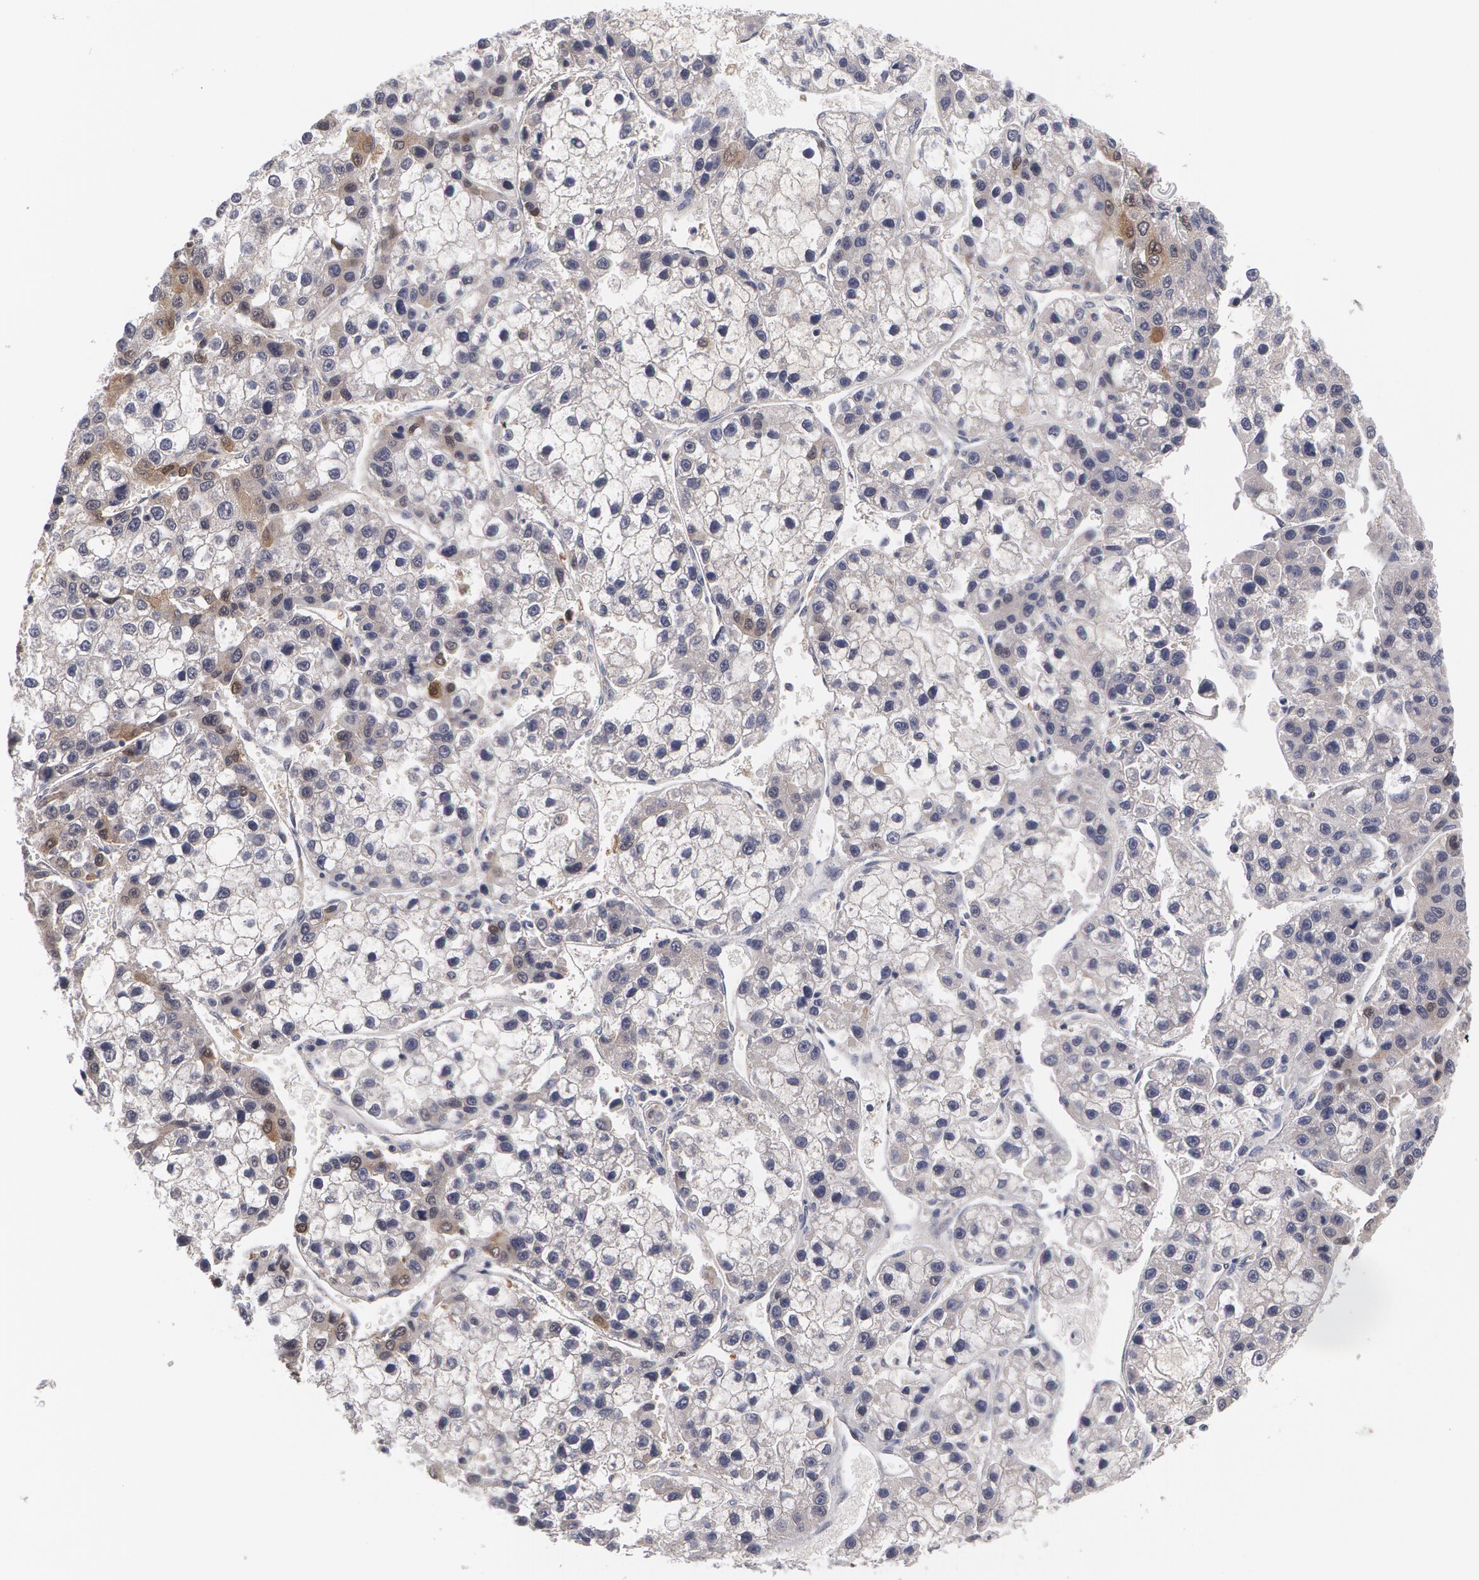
{"staining": {"intensity": "moderate", "quantity": "<25%", "location": "cytoplasmic/membranous"}, "tissue": "liver cancer", "cell_type": "Tumor cells", "image_type": "cancer", "snomed": [{"axis": "morphology", "description": "Carcinoma, Hepatocellular, NOS"}, {"axis": "topography", "description": "Liver"}], "caption": "A high-resolution micrograph shows immunohistochemistry (IHC) staining of liver hepatocellular carcinoma, which reveals moderate cytoplasmic/membranous expression in approximately <25% of tumor cells. (DAB = brown stain, brightfield microscopy at high magnification).", "gene": "TXNRD1", "patient": {"sex": "female", "age": 66}}